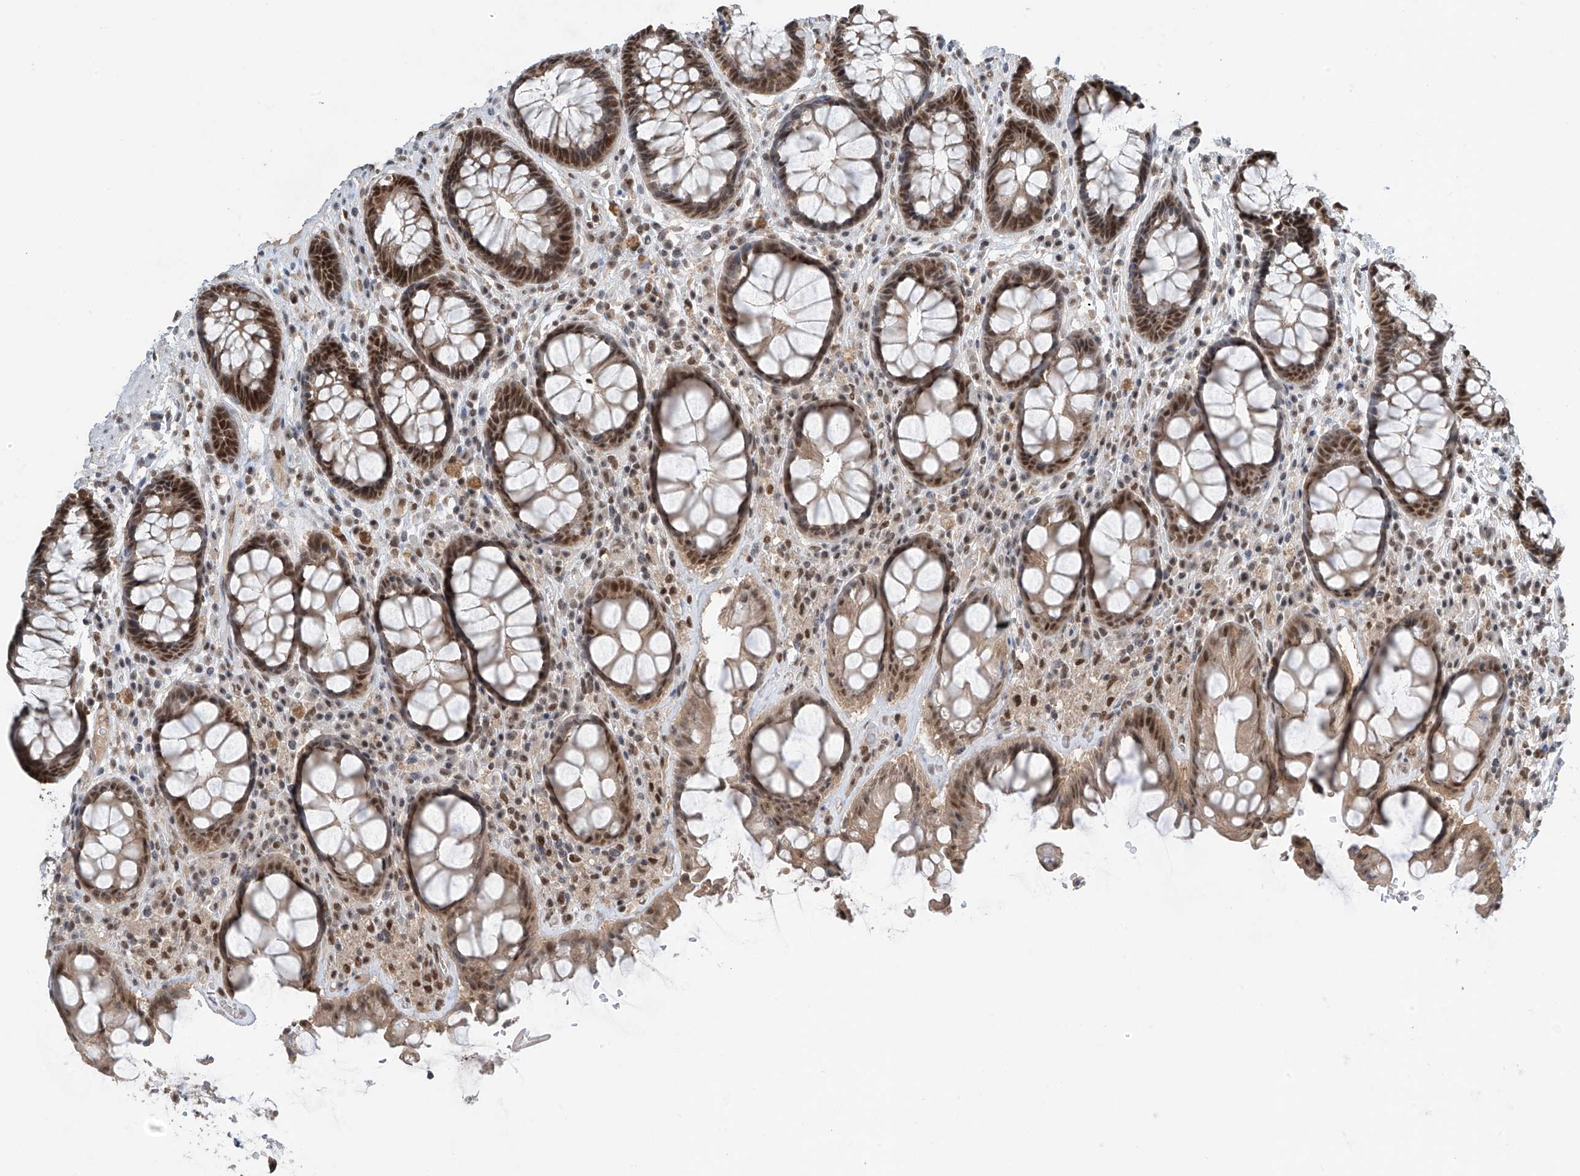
{"staining": {"intensity": "strong", "quantity": ">75%", "location": "nuclear"}, "tissue": "rectum", "cell_type": "Glandular cells", "image_type": "normal", "snomed": [{"axis": "morphology", "description": "Normal tissue, NOS"}, {"axis": "topography", "description": "Rectum"}], "caption": "Protein staining displays strong nuclear expression in about >75% of glandular cells in normal rectum. The protein of interest is stained brown, and the nuclei are stained in blue (DAB IHC with brightfield microscopy, high magnification).", "gene": "RPAIN", "patient": {"sex": "male", "age": 64}}